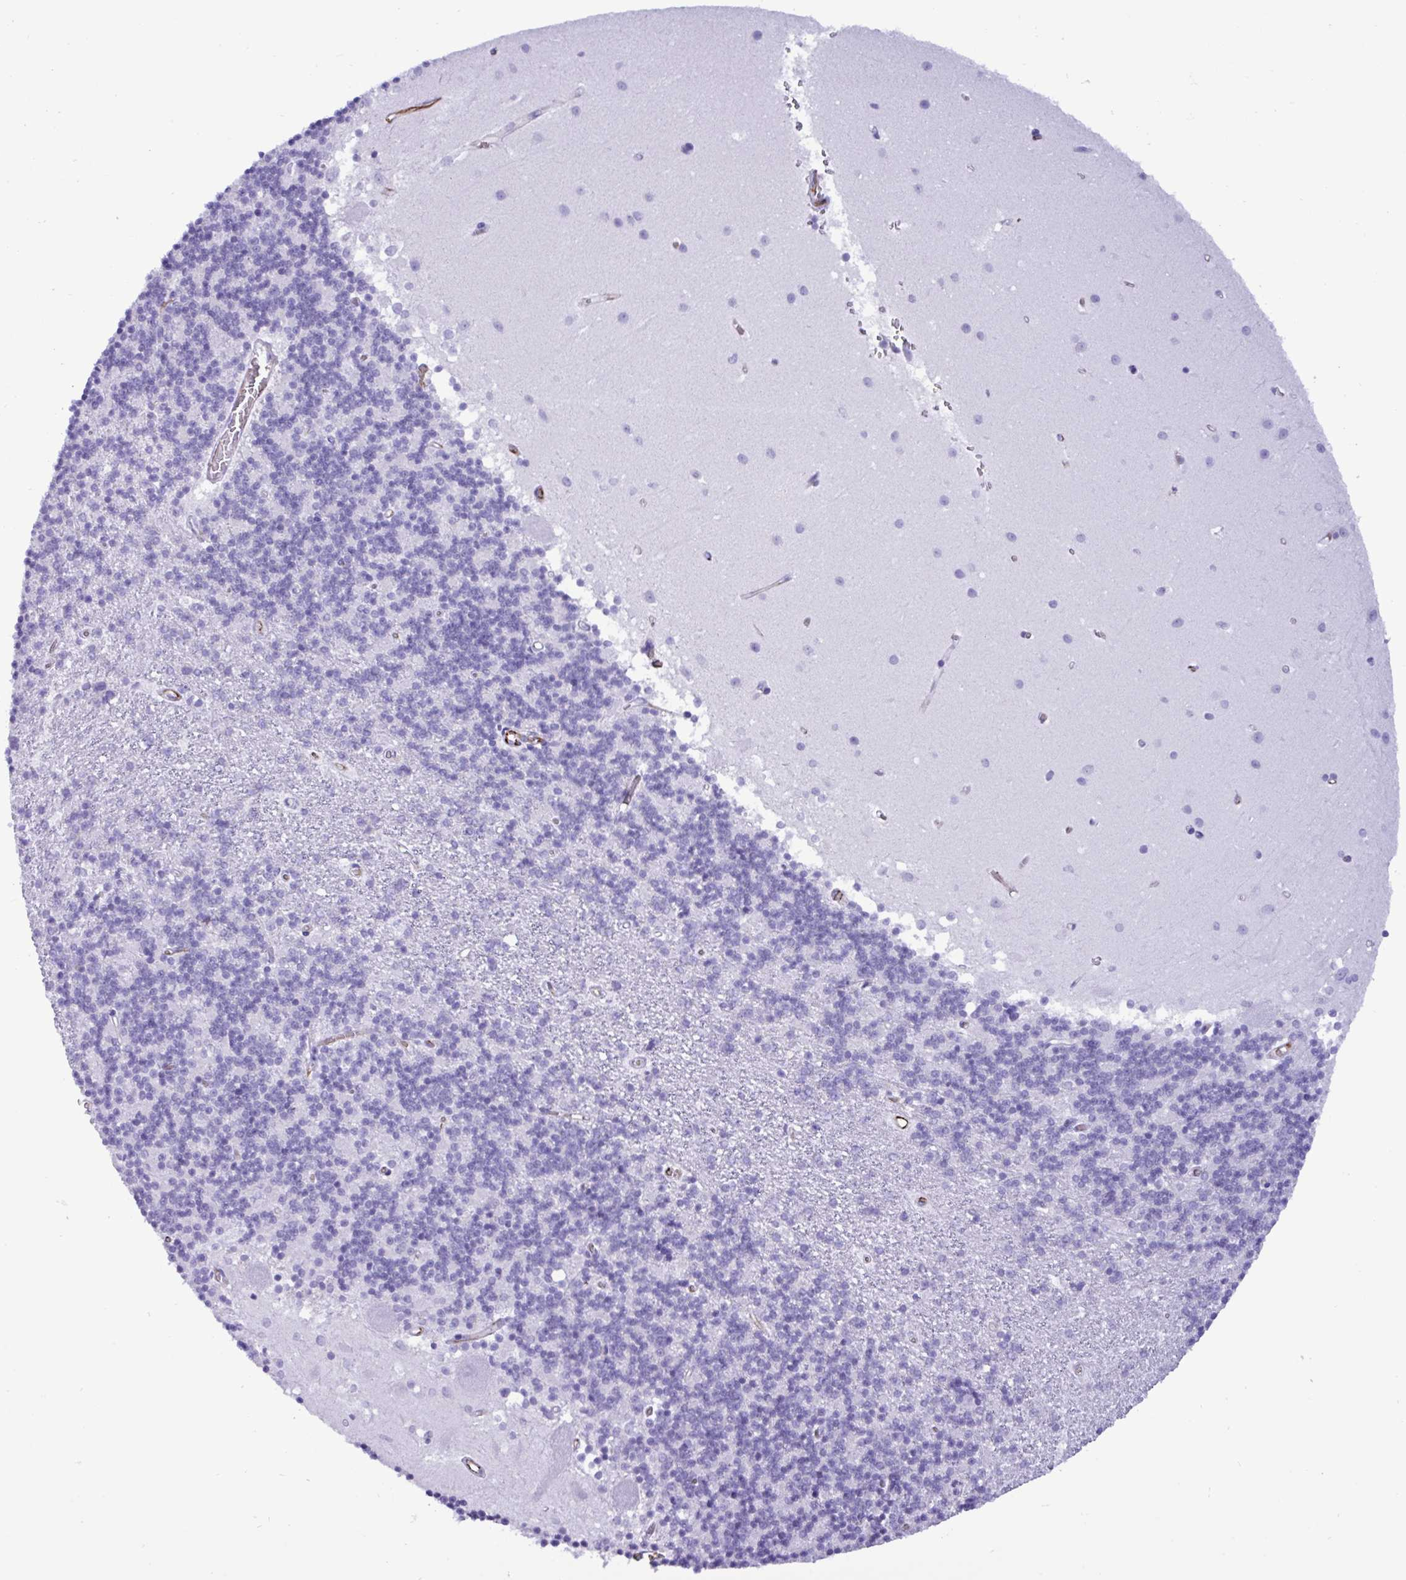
{"staining": {"intensity": "negative", "quantity": "none", "location": "none"}, "tissue": "cerebellum", "cell_type": "Cells in granular layer", "image_type": "normal", "snomed": [{"axis": "morphology", "description": "Normal tissue, NOS"}, {"axis": "topography", "description": "Cerebellum"}], "caption": "This is a micrograph of immunohistochemistry (IHC) staining of unremarkable cerebellum, which shows no positivity in cells in granular layer. (DAB (3,3'-diaminobenzidine) immunohistochemistry (IHC), high magnification).", "gene": "SMAD5", "patient": {"sex": "male", "age": 54}}